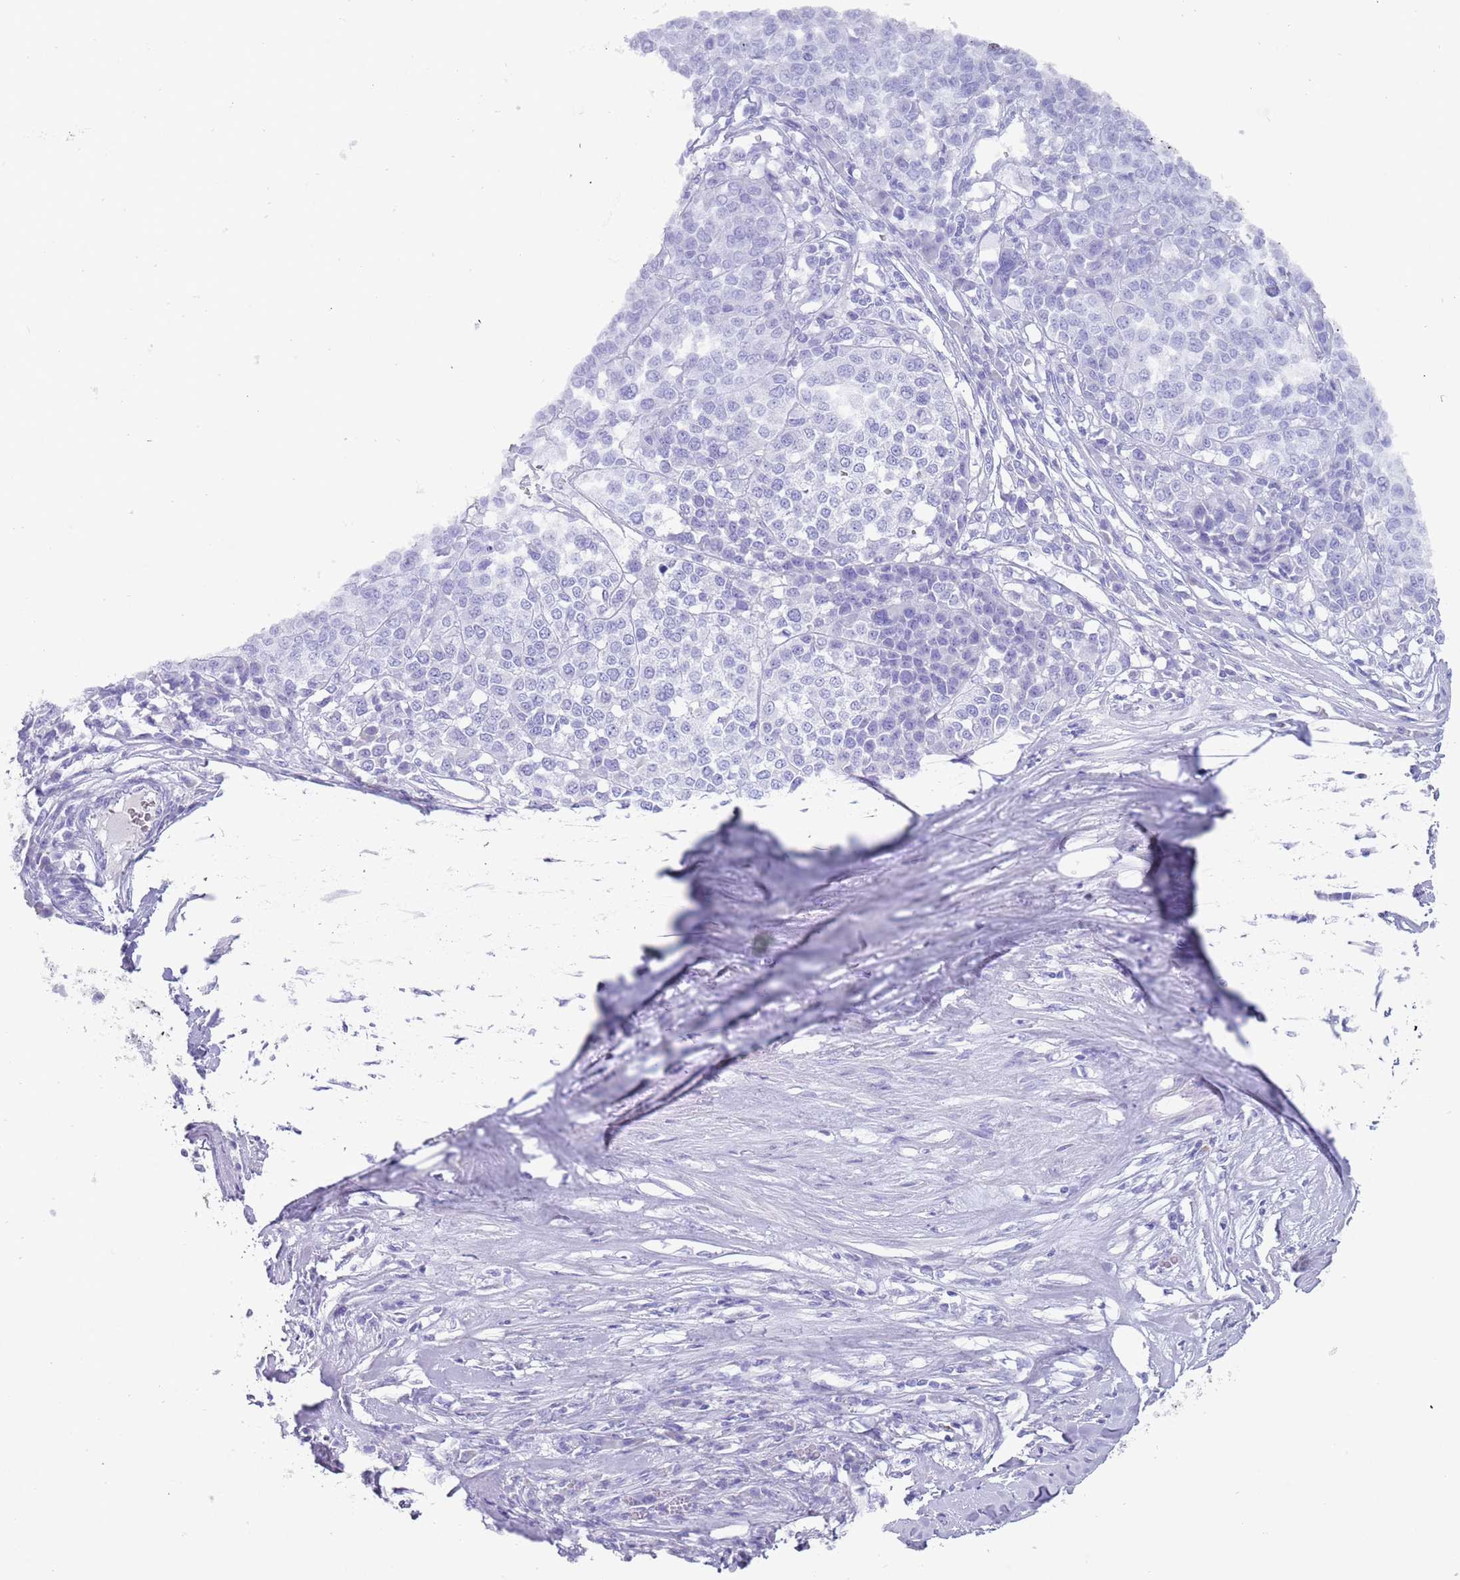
{"staining": {"intensity": "negative", "quantity": "none", "location": "none"}, "tissue": "melanoma", "cell_type": "Tumor cells", "image_type": "cancer", "snomed": [{"axis": "morphology", "description": "Malignant melanoma, Metastatic site"}, {"axis": "topography", "description": "Lymph node"}], "caption": "Immunohistochemistry histopathology image of malignant melanoma (metastatic site) stained for a protein (brown), which demonstrates no staining in tumor cells.", "gene": "MYADML2", "patient": {"sex": "male", "age": 44}}